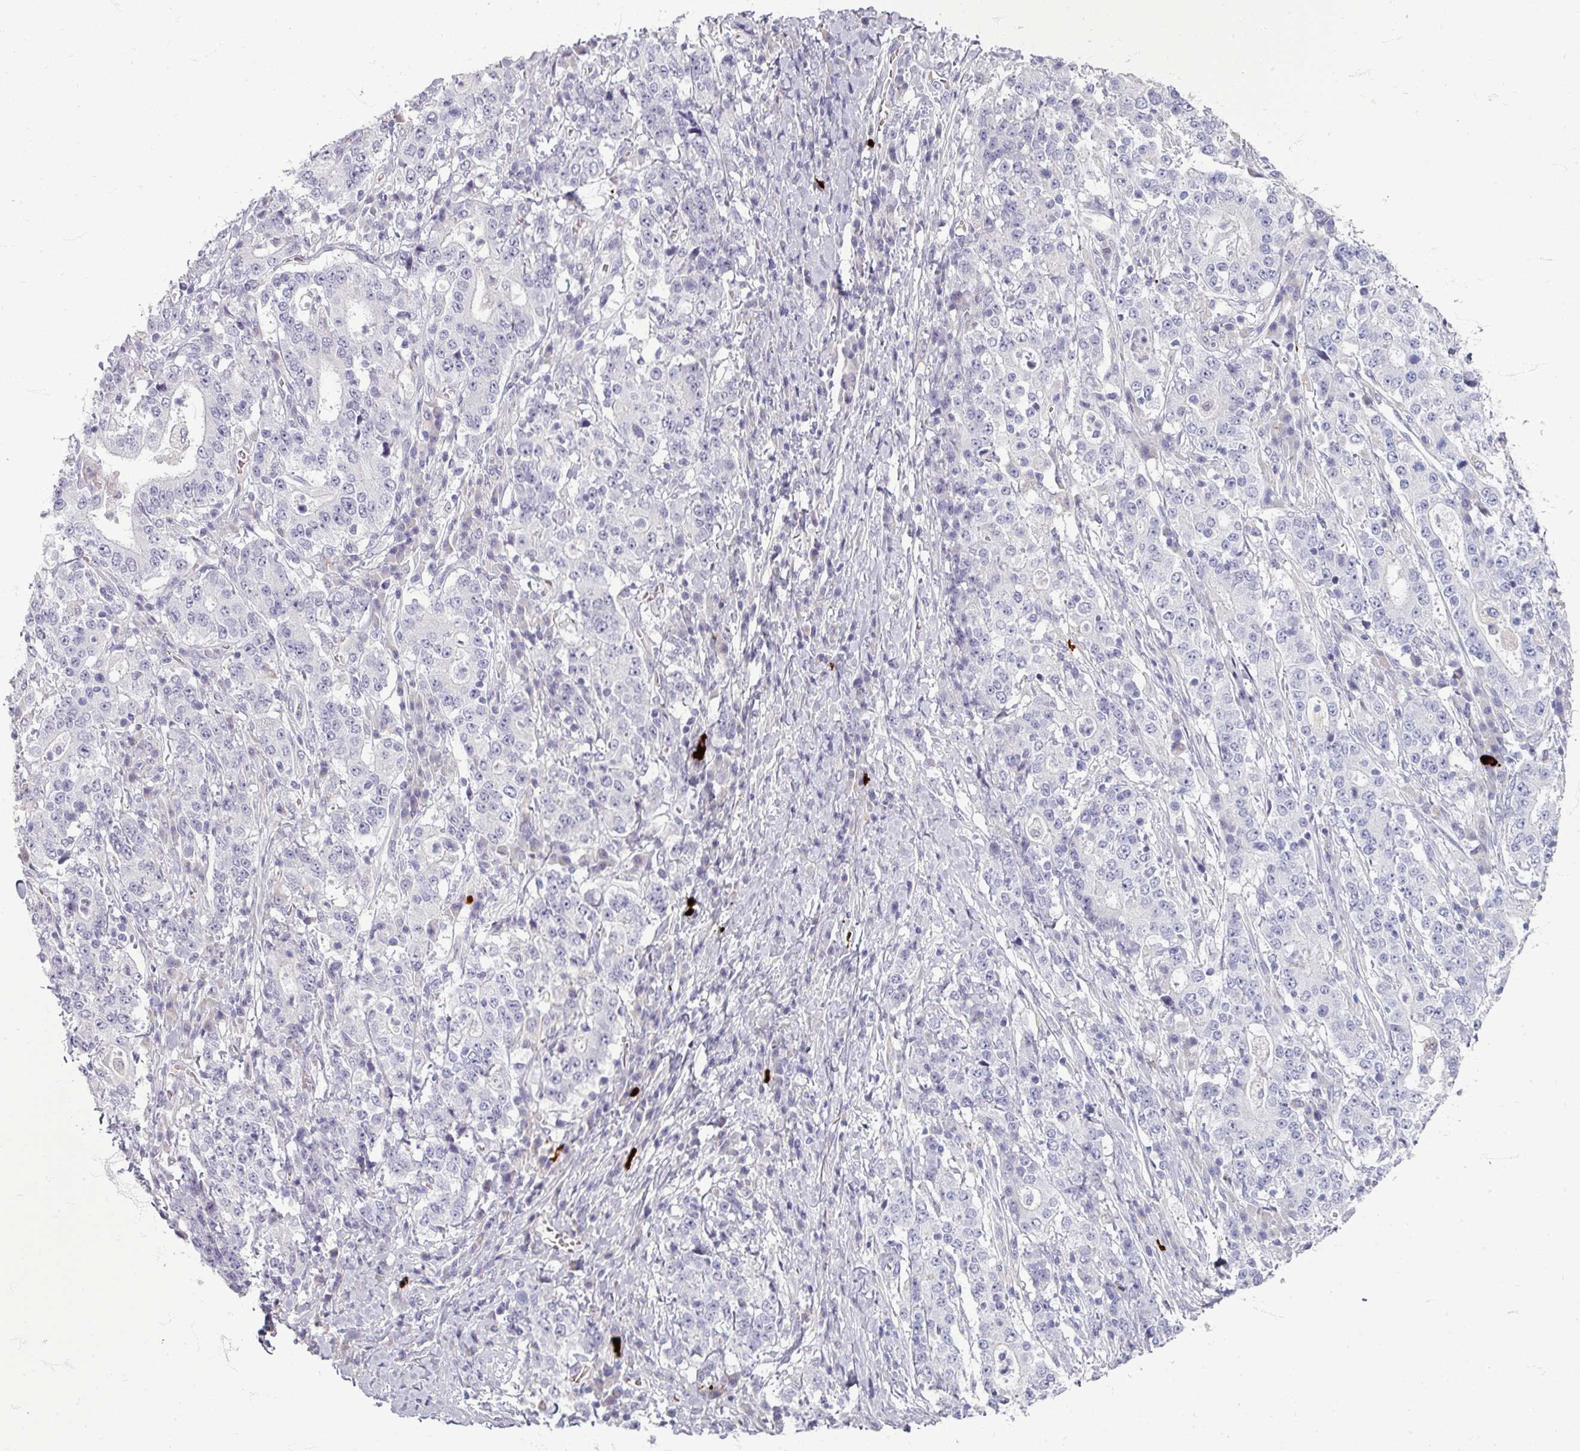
{"staining": {"intensity": "negative", "quantity": "none", "location": "none"}, "tissue": "stomach cancer", "cell_type": "Tumor cells", "image_type": "cancer", "snomed": [{"axis": "morphology", "description": "Normal tissue, NOS"}, {"axis": "morphology", "description": "Adenocarcinoma, NOS"}, {"axis": "topography", "description": "Stomach, upper"}, {"axis": "topography", "description": "Stomach"}], "caption": "IHC image of neoplastic tissue: human adenocarcinoma (stomach) stained with DAB (3,3'-diaminobenzidine) exhibits no significant protein staining in tumor cells.", "gene": "ZNF878", "patient": {"sex": "male", "age": 59}}